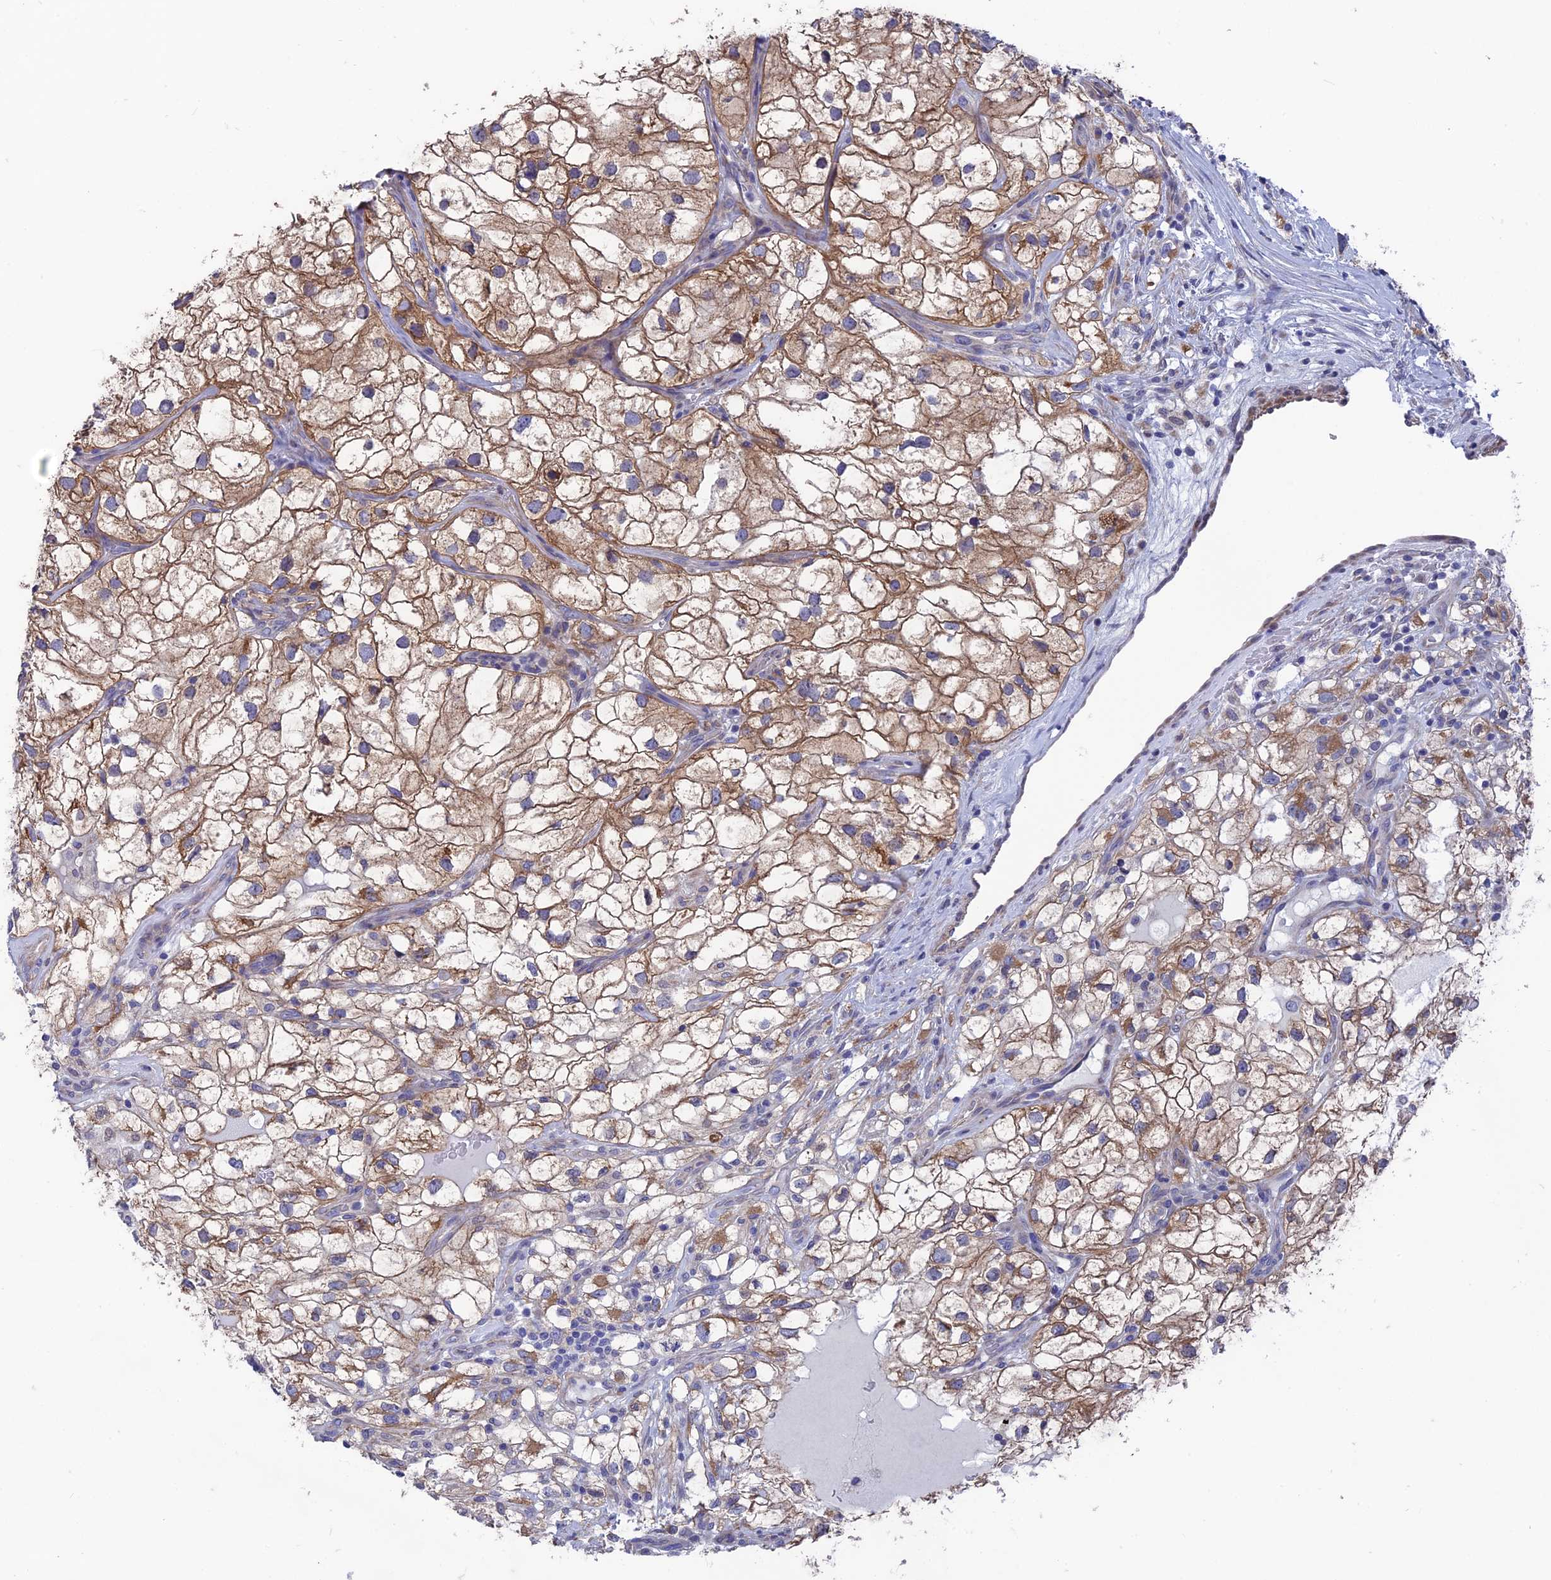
{"staining": {"intensity": "moderate", "quantity": ">75%", "location": "cytoplasmic/membranous"}, "tissue": "renal cancer", "cell_type": "Tumor cells", "image_type": "cancer", "snomed": [{"axis": "morphology", "description": "Adenocarcinoma, NOS"}, {"axis": "topography", "description": "Kidney"}], "caption": "Moderate cytoplasmic/membranous positivity is appreciated in about >75% of tumor cells in renal cancer (adenocarcinoma).", "gene": "AK4", "patient": {"sex": "male", "age": 59}}